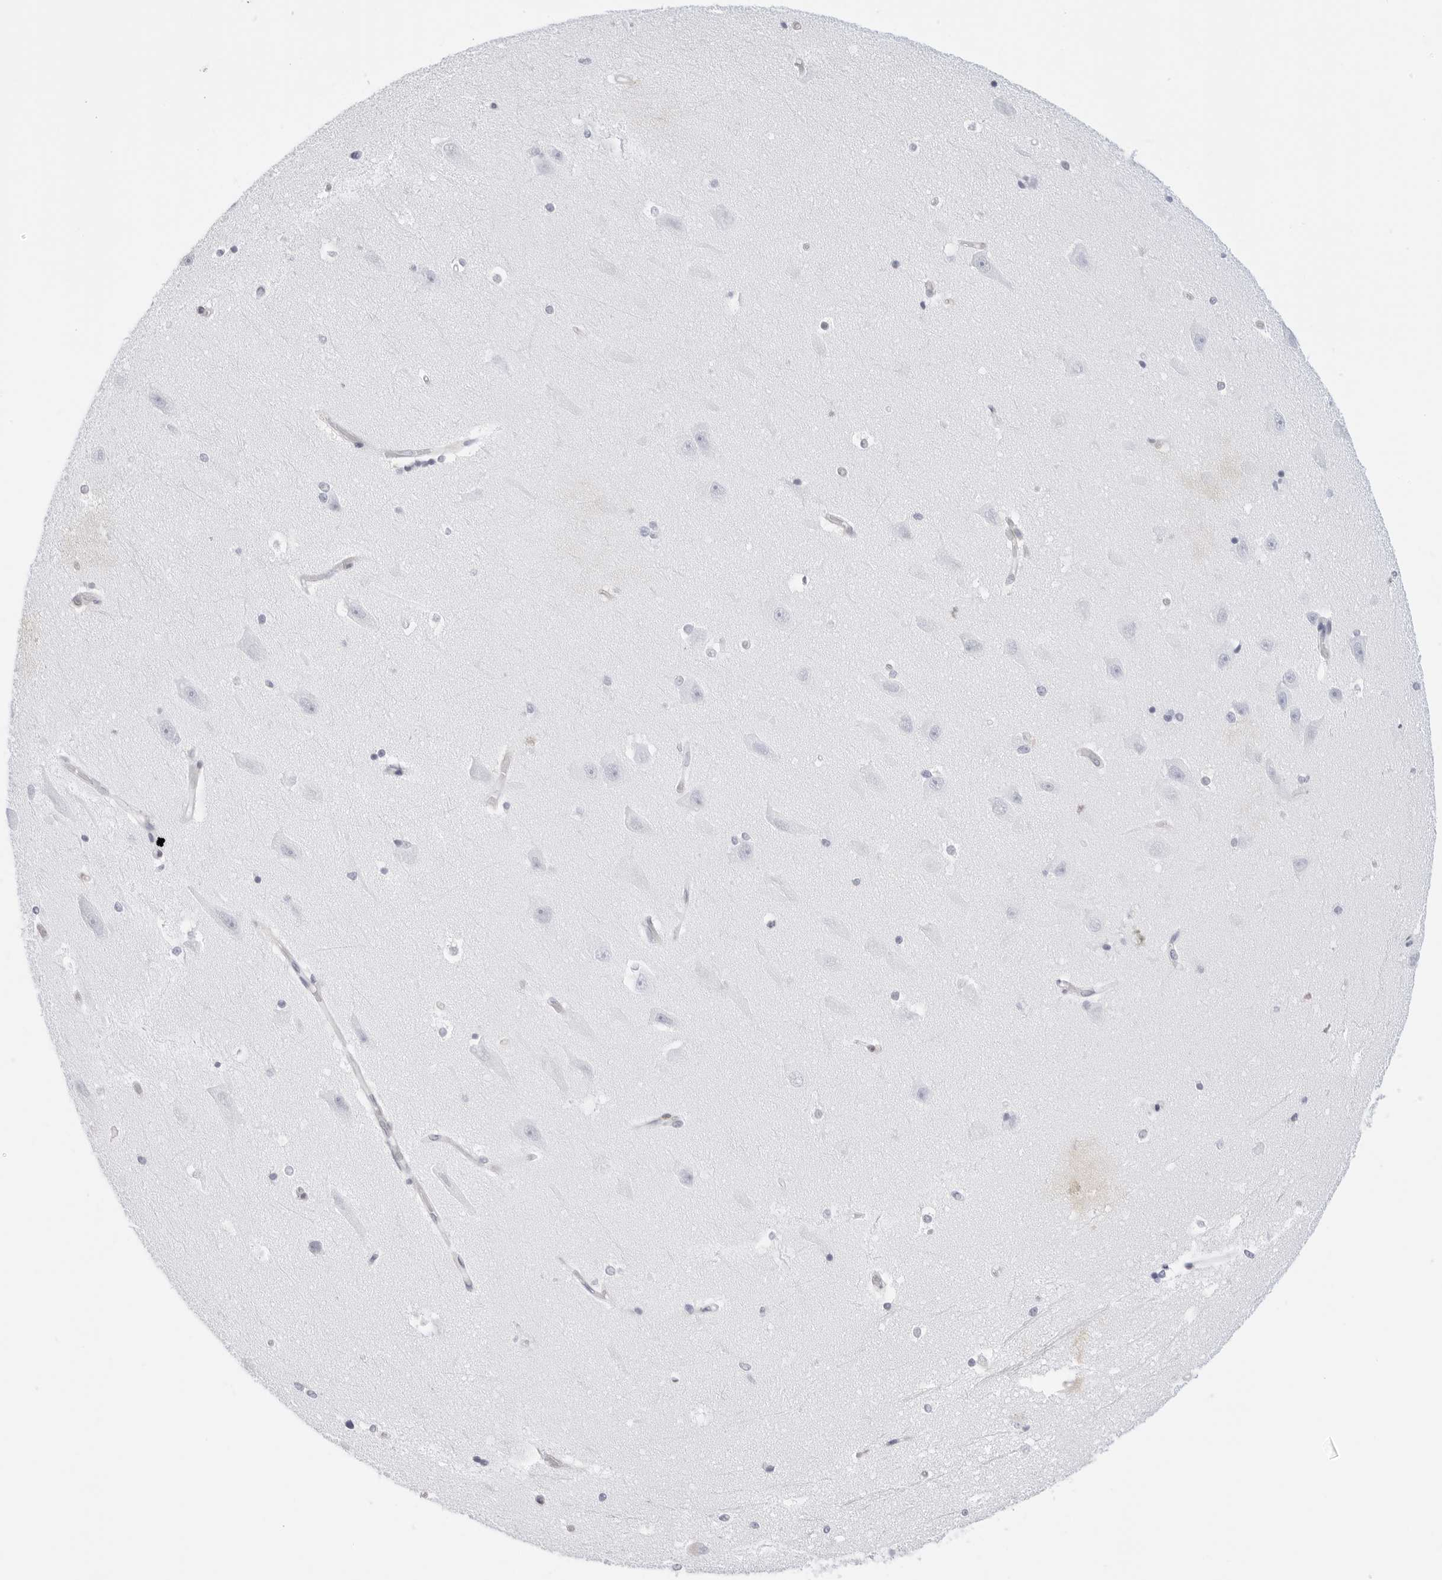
{"staining": {"intensity": "negative", "quantity": "none", "location": "none"}, "tissue": "hippocampus", "cell_type": "Glial cells", "image_type": "normal", "snomed": [{"axis": "morphology", "description": "Normal tissue, NOS"}, {"axis": "topography", "description": "Hippocampus"}], "caption": "An immunohistochemistry (IHC) photomicrograph of benign hippocampus is shown. There is no staining in glial cells of hippocampus. (DAB (3,3'-diaminobenzidine) immunohistochemistry visualized using brightfield microscopy, high magnification).", "gene": "SLC9A3R1", "patient": {"sex": "male", "age": 45}}